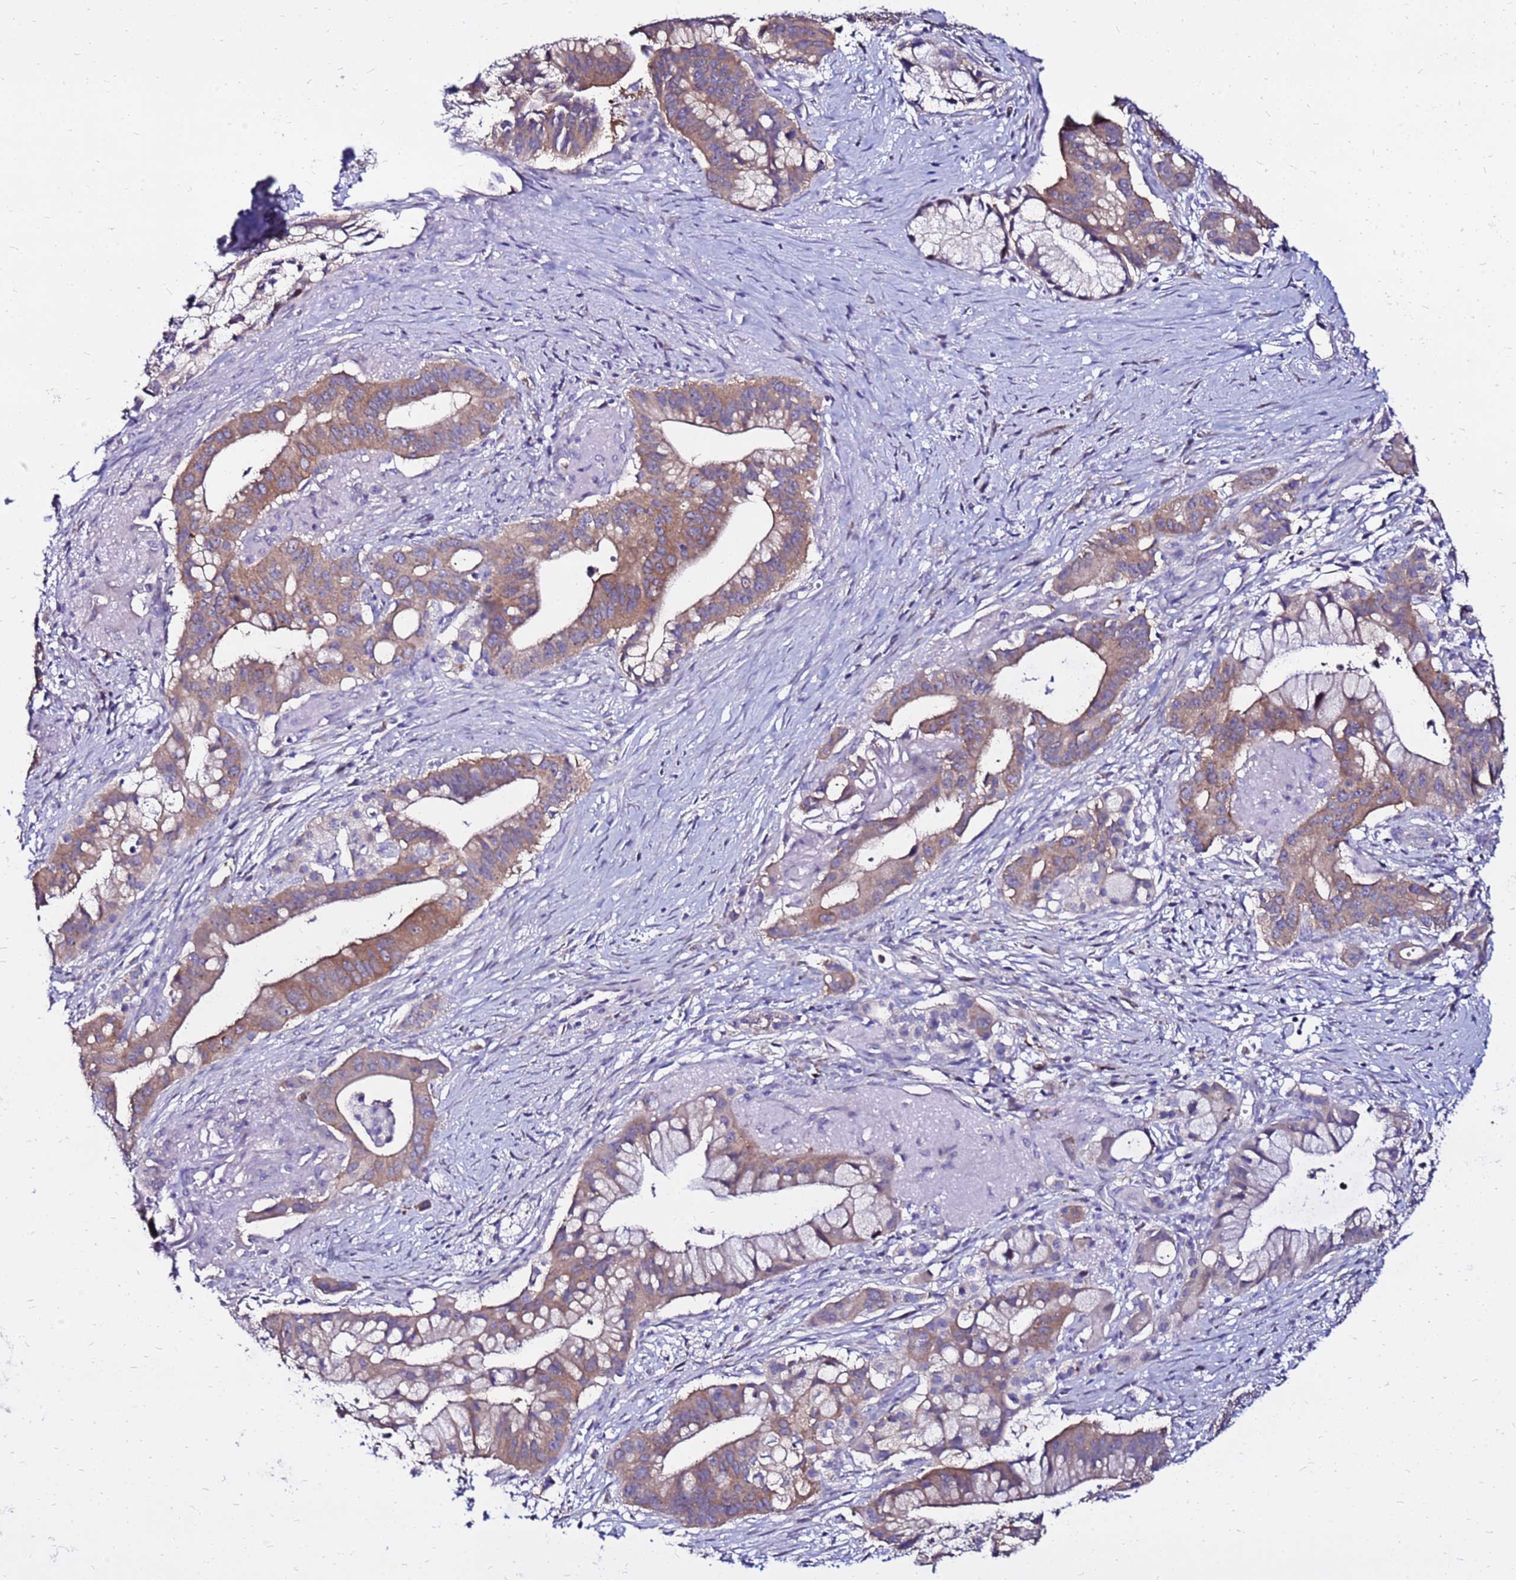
{"staining": {"intensity": "moderate", "quantity": ">75%", "location": "cytoplasmic/membranous"}, "tissue": "pancreatic cancer", "cell_type": "Tumor cells", "image_type": "cancer", "snomed": [{"axis": "morphology", "description": "Adenocarcinoma, NOS"}, {"axis": "topography", "description": "Pancreas"}], "caption": "Adenocarcinoma (pancreatic) was stained to show a protein in brown. There is medium levels of moderate cytoplasmic/membranous positivity in about >75% of tumor cells.", "gene": "ARHGEF5", "patient": {"sex": "male", "age": 68}}